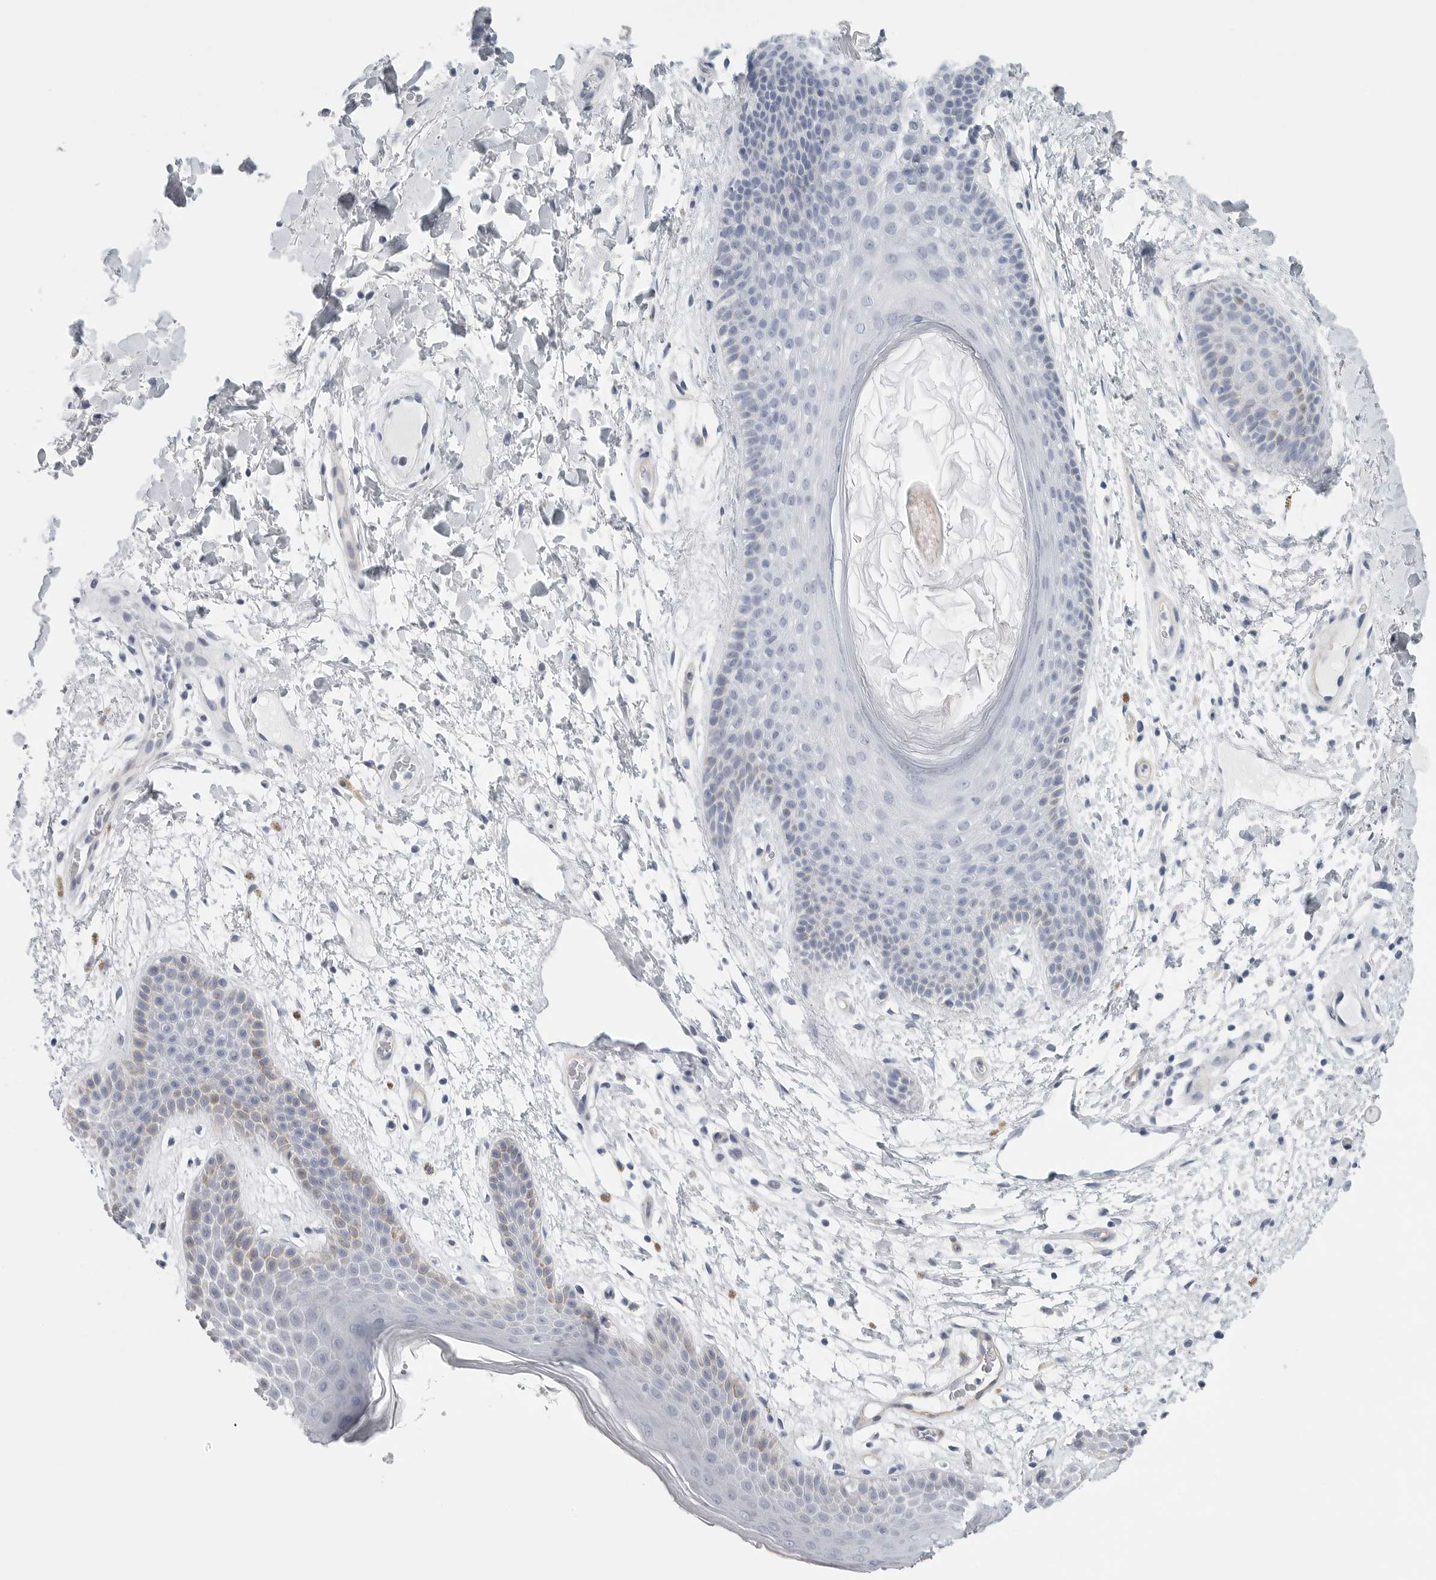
{"staining": {"intensity": "negative", "quantity": "none", "location": "none"}, "tissue": "skin", "cell_type": "Epidermal cells", "image_type": "normal", "snomed": [{"axis": "morphology", "description": "Normal tissue, NOS"}, {"axis": "topography", "description": "Anal"}], "caption": "IHC of benign human skin shows no expression in epidermal cells. (Stains: DAB (3,3'-diaminobenzidine) immunohistochemistry with hematoxylin counter stain, Microscopy: brightfield microscopy at high magnification).", "gene": "TNR", "patient": {"sex": "male", "age": 74}}